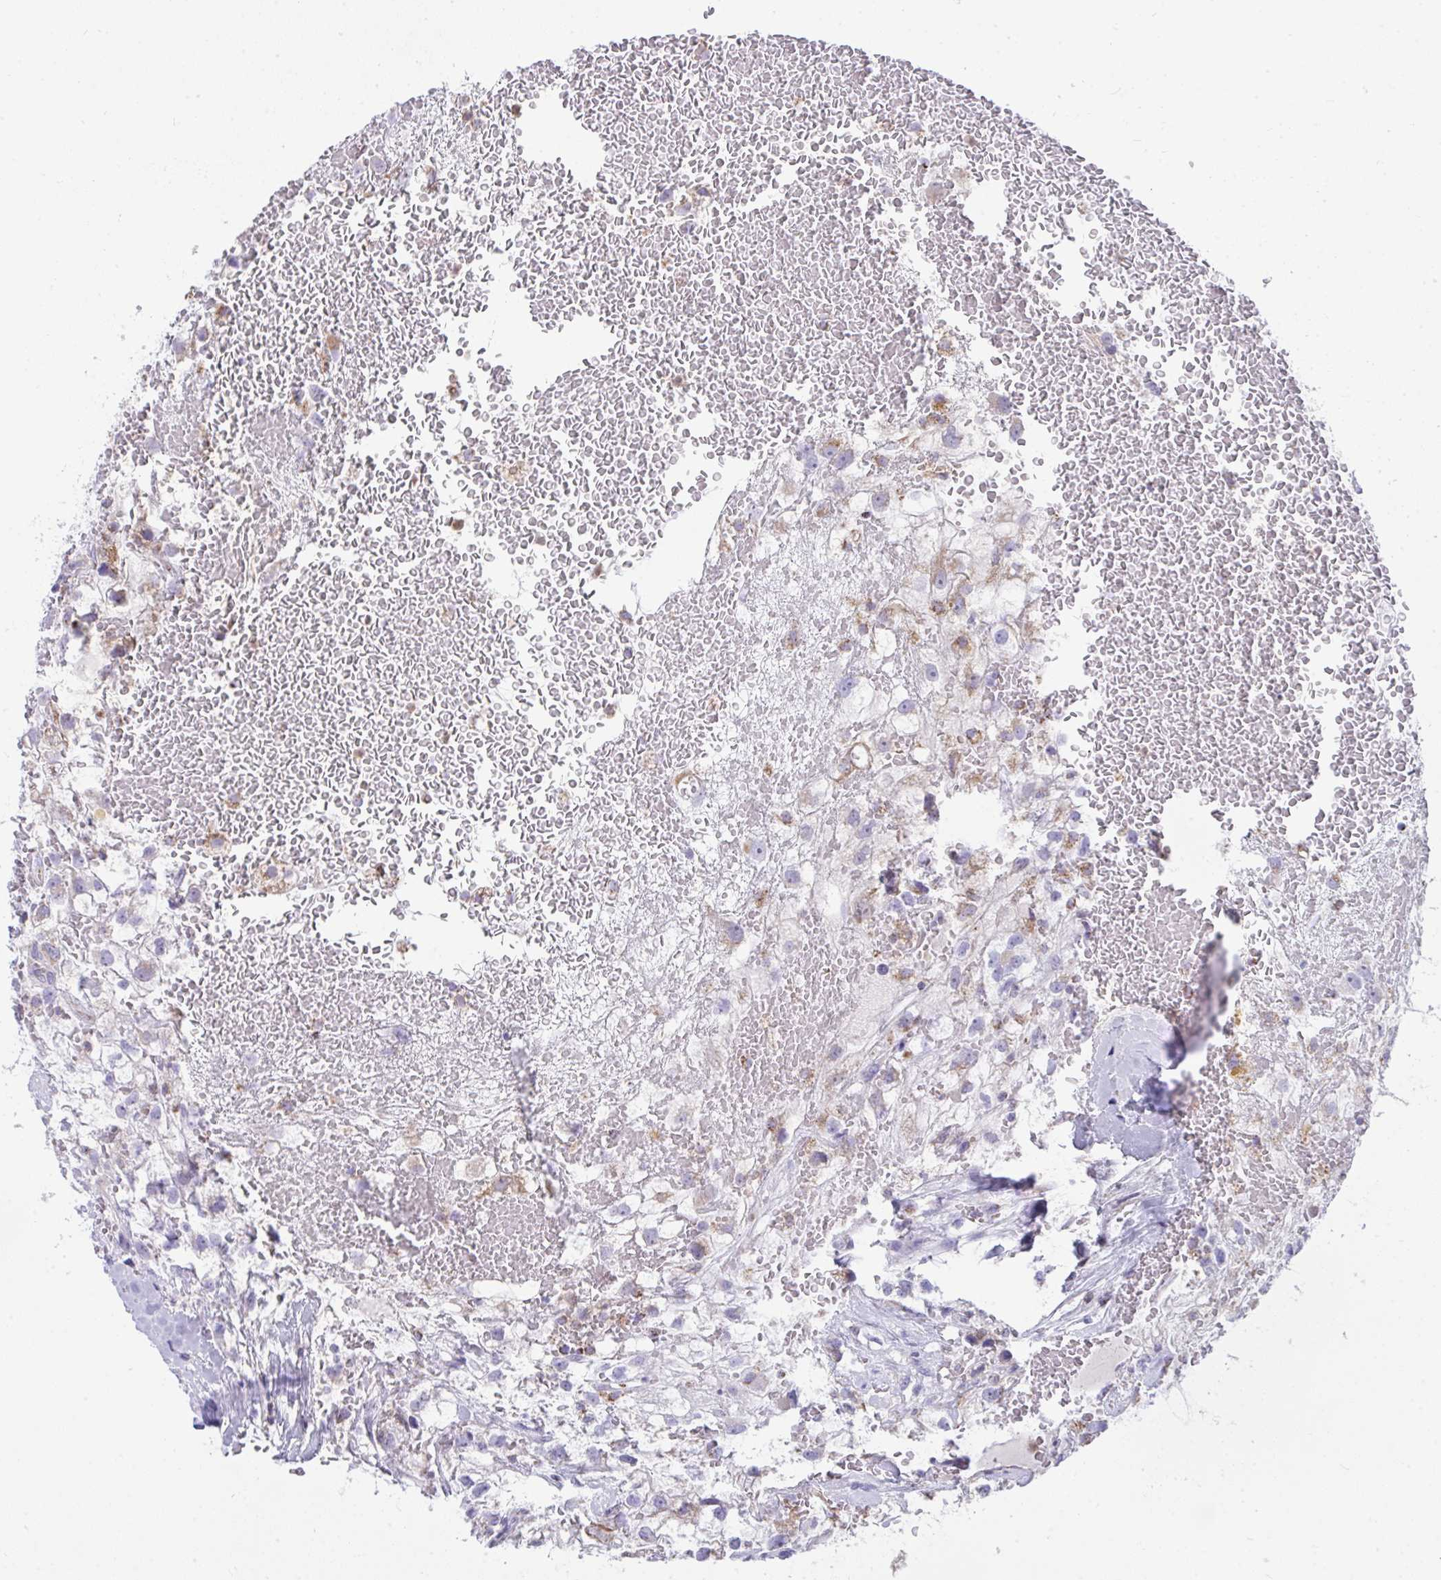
{"staining": {"intensity": "moderate", "quantity": "<25%", "location": "cytoplasmic/membranous"}, "tissue": "renal cancer", "cell_type": "Tumor cells", "image_type": "cancer", "snomed": [{"axis": "morphology", "description": "Adenocarcinoma, NOS"}, {"axis": "topography", "description": "Kidney"}], "caption": "Renal cancer (adenocarcinoma) stained with immunohistochemistry displays moderate cytoplasmic/membranous expression in approximately <25% of tumor cells. (DAB IHC, brown staining for protein, blue staining for nuclei).", "gene": "PLA2G12B", "patient": {"sex": "male", "age": 59}}